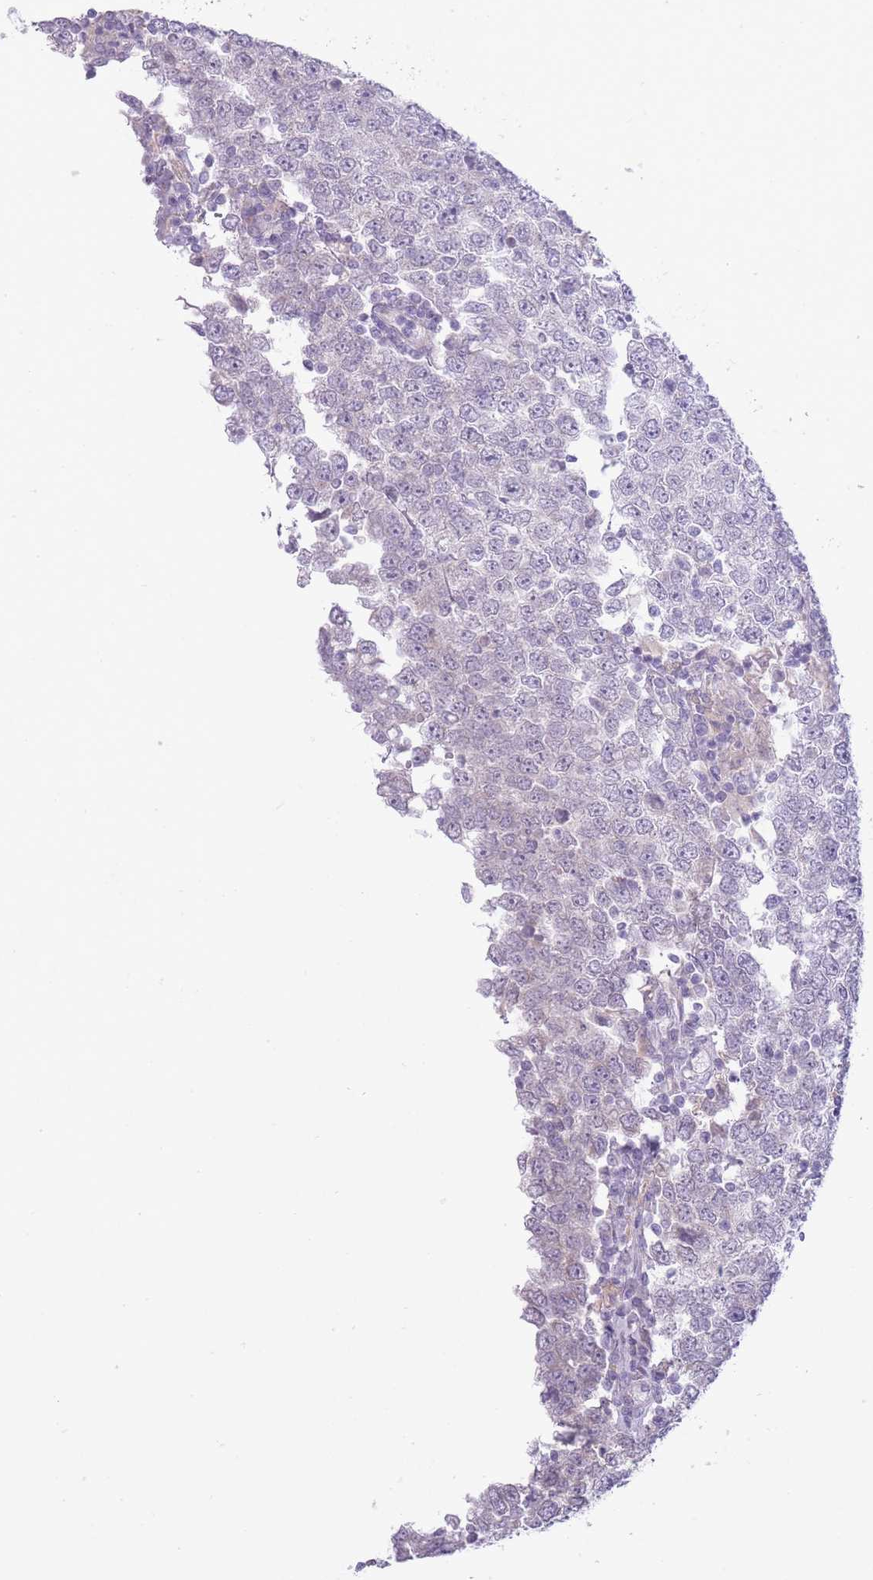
{"staining": {"intensity": "negative", "quantity": "none", "location": "none"}, "tissue": "testis cancer", "cell_type": "Tumor cells", "image_type": "cancer", "snomed": [{"axis": "morphology", "description": "Seminoma, NOS"}, {"axis": "morphology", "description": "Carcinoma, Embryonal, NOS"}, {"axis": "topography", "description": "Testis"}], "caption": "Immunohistochemistry (IHC) micrograph of human testis cancer stained for a protein (brown), which exhibits no positivity in tumor cells.", "gene": "ARPIN", "patient": {"sex": "male", "age": 28}}